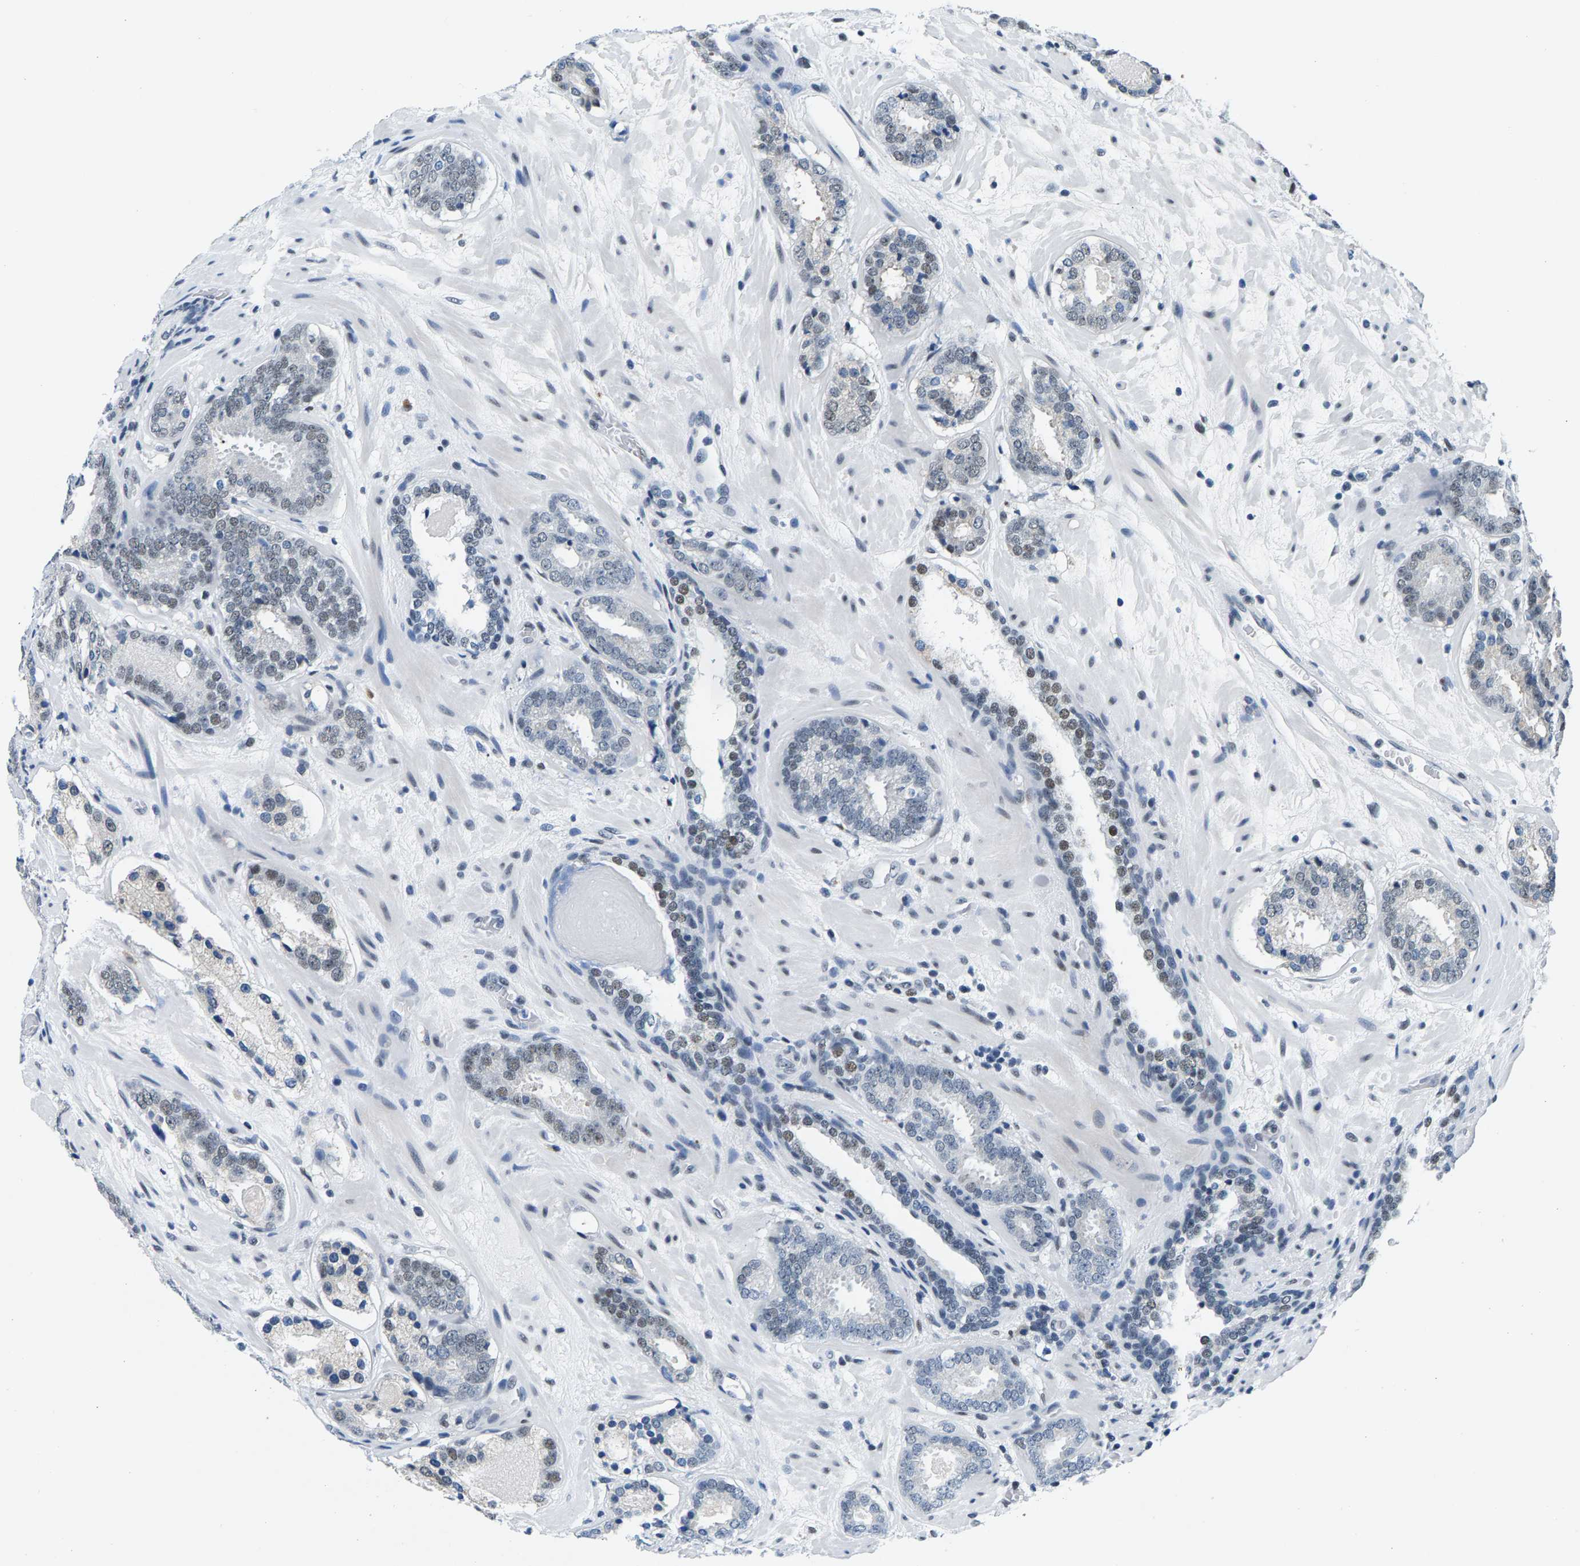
{"staining": {"intensity": "weak", "quantity": "<25%", "location": "nuclear"}, "tissue": "prostate cancer", "cell_type": "Tumor cells", "image_type": "cancer", "snomed": [{"axis": "morphology", "description": "Adenocarcinoma, Low grade"}, {"axis": "topography", "description": "Prostate"}], "caption": "Tumor cells show no significant protein expression in prostate cancer (low-grade adenocarcinoma).", "gene": "ATF2", "patient": {"sex": "male", "age": 69}}